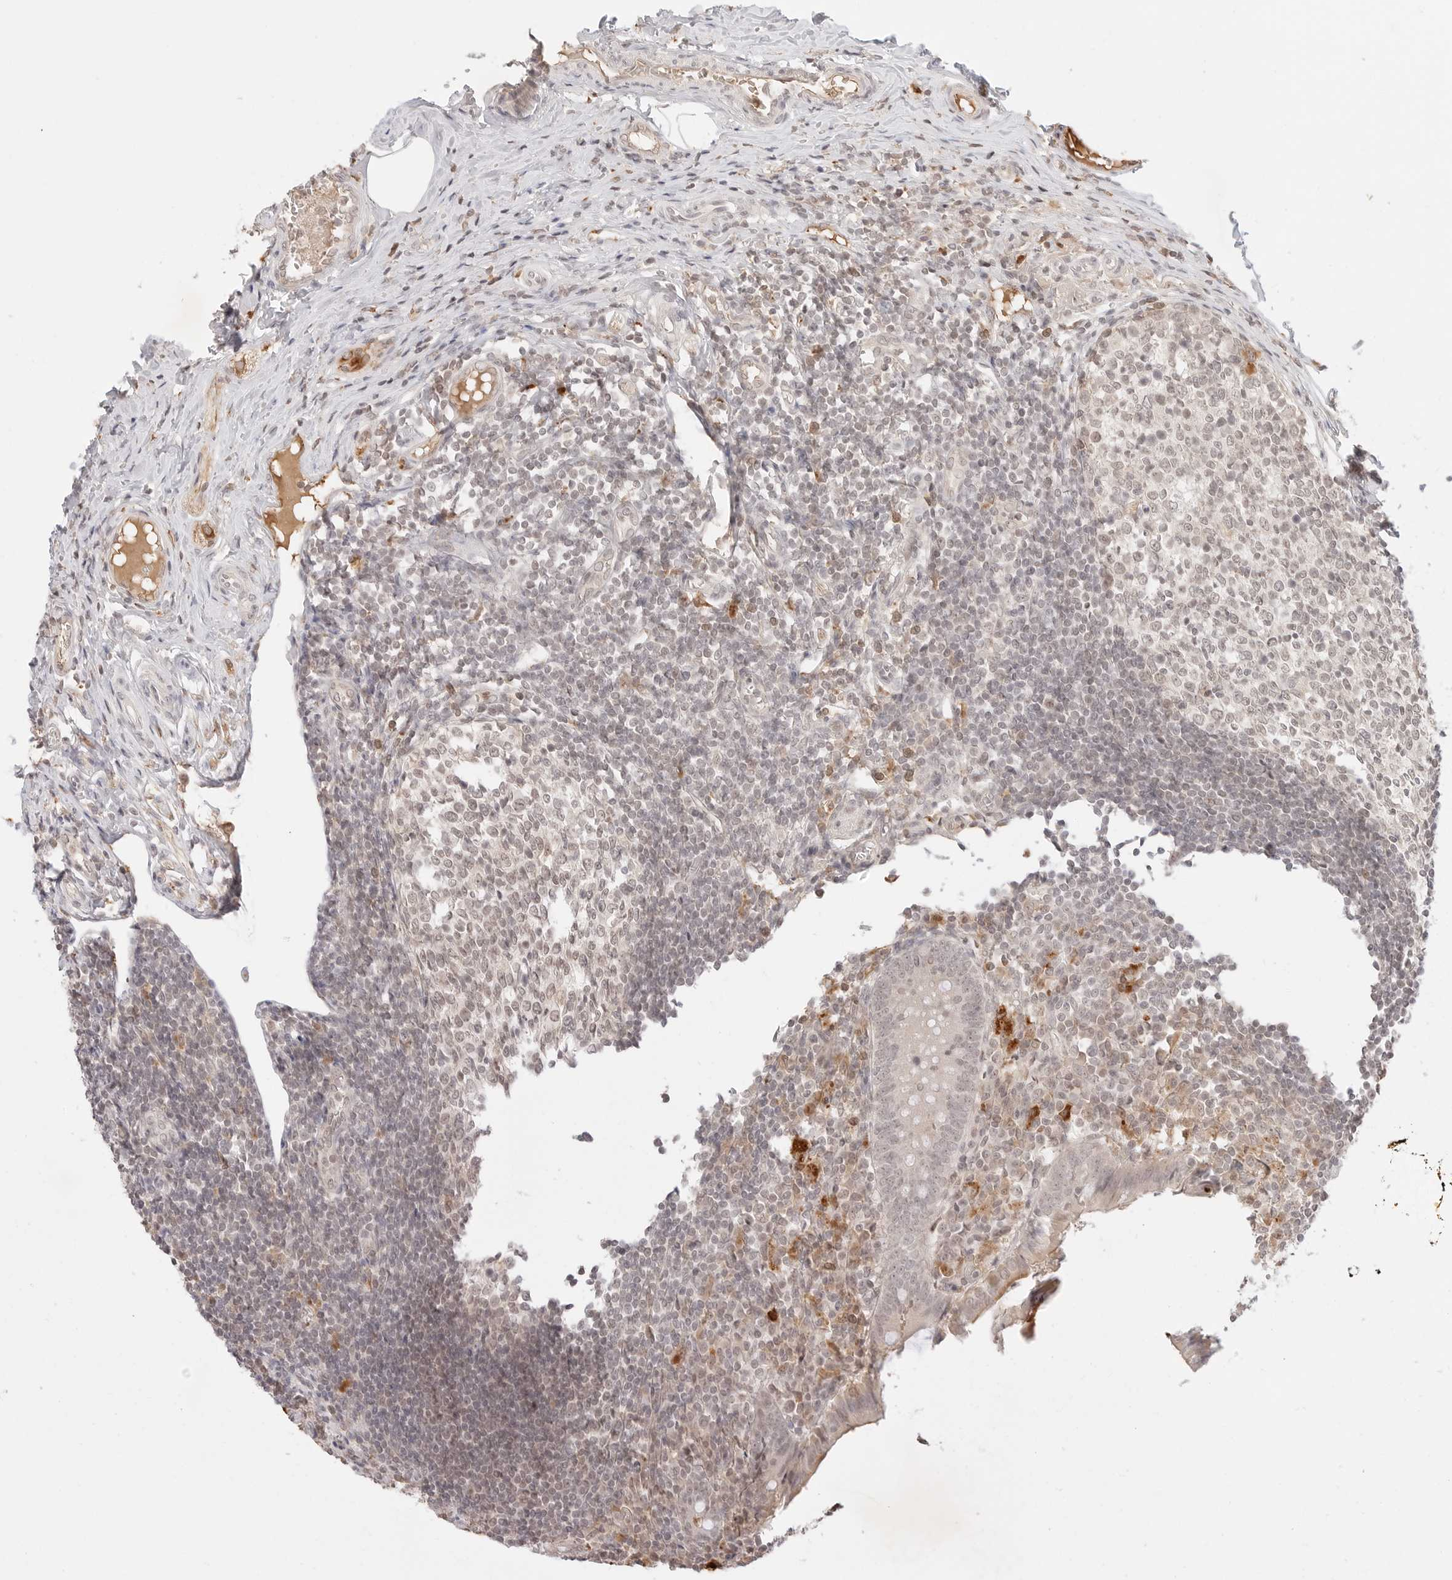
{"staining": {"intensity": "weak", "quantity": "25%-75%", "location": "cytoplasmic/membranous"}, "tissue": "appendix", "cell_type": "Glandular cells", "image_type": "normal", "snomed": [{"axis": "morphology", "description": "Normal tissue, NOS"}, {"axis": "topography", "description": "Appendix"}], "caption": "Appendix stained with DAB immunohistochemistry (IHC) displays low levels of weak cytoplasmic/membranous staining in about 25%-75% of glandular cells.", "gene": "RPS6KL1", "patient": {"sex": "female", "age": 17}}